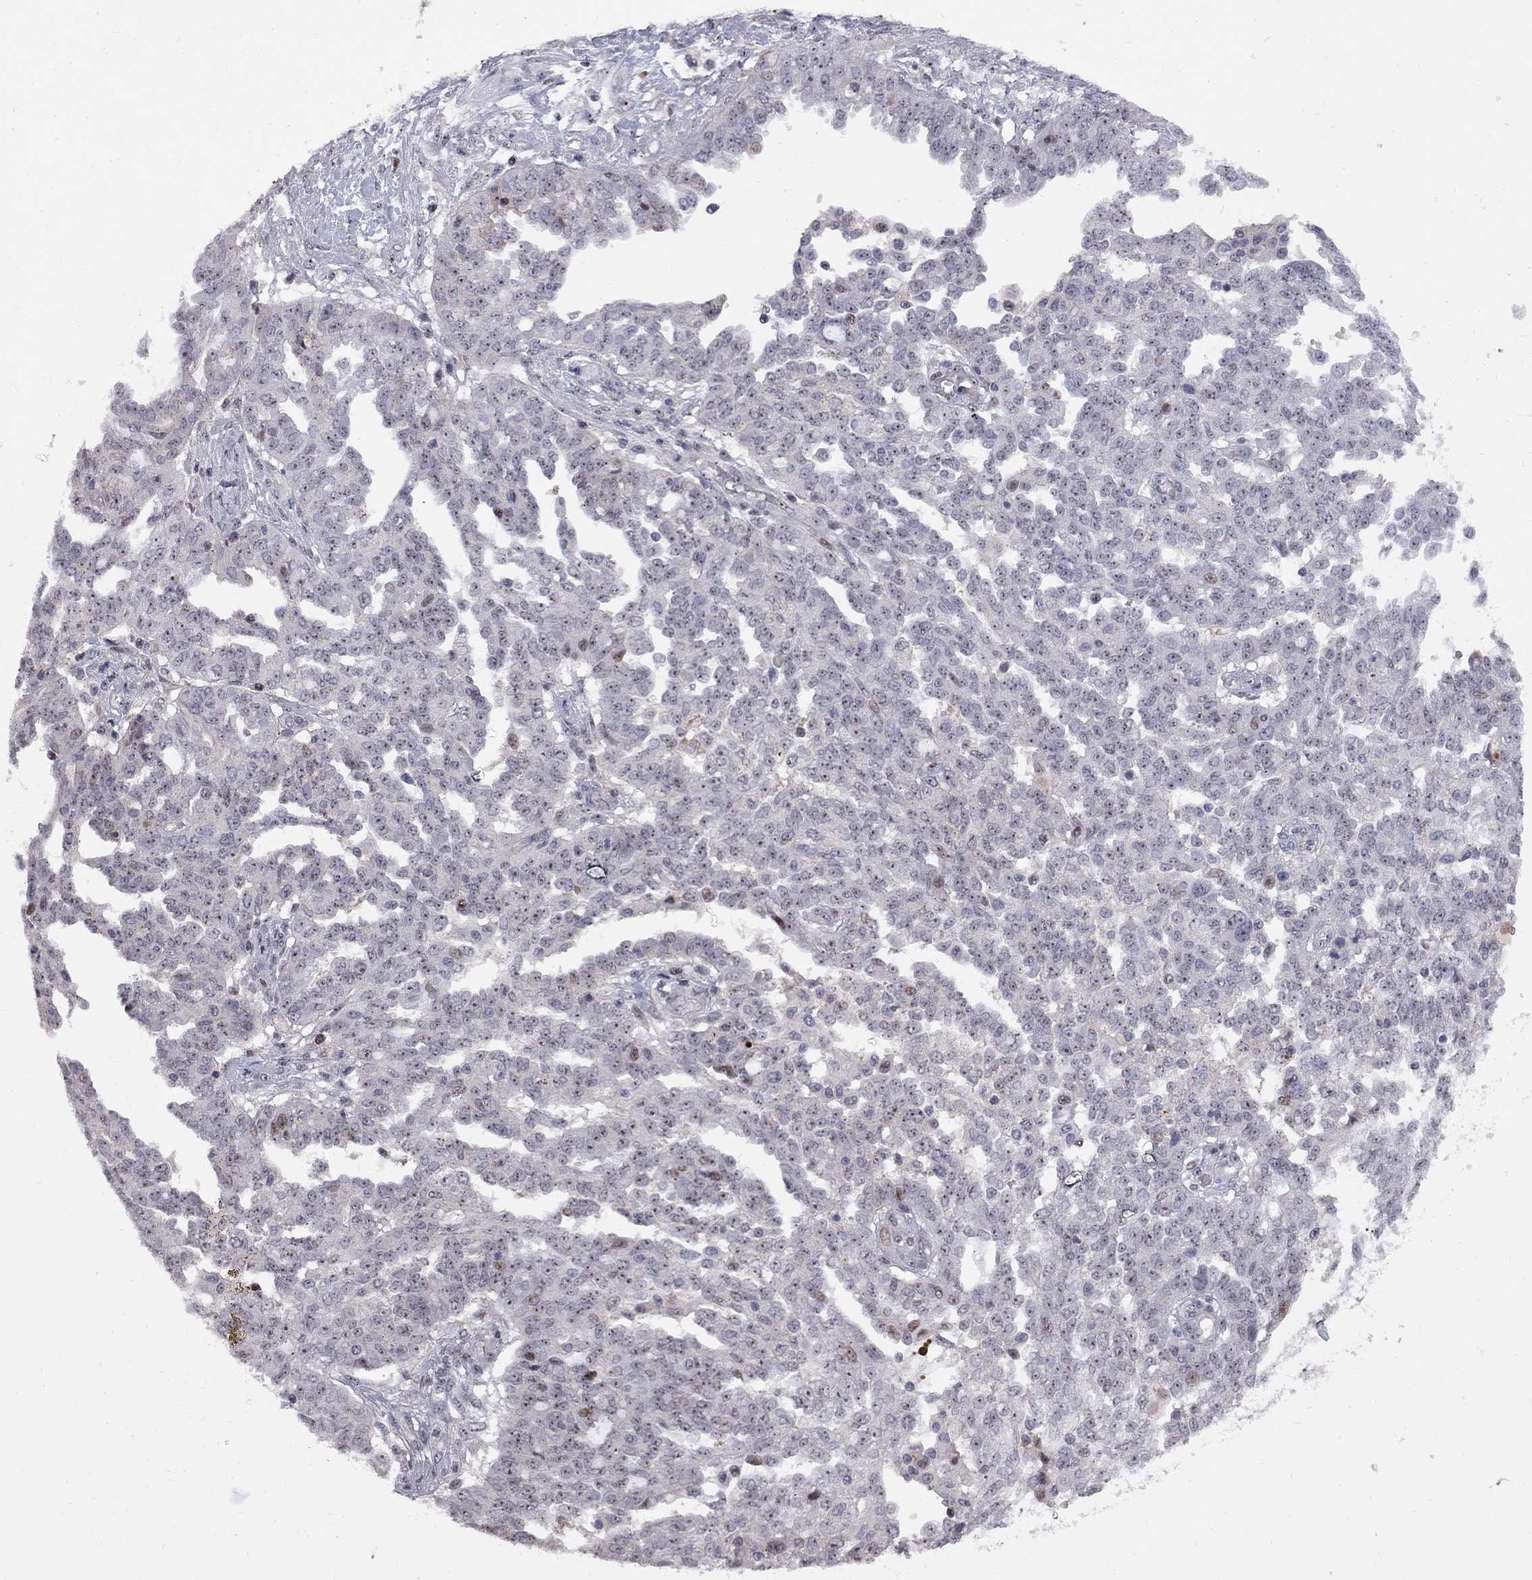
{"staining": {"intensity": "weak", "quantity": "<25%", "location": "nuclear"}, "tissue": "ovarian cancer", "cell_type": "Tumor cells", "image_type": "cancer", "snomed": [{"axis": "morphology", "description": "Cystadenocarcinoma, serous, NOS"}, {"axis": "topography", "description": "Ovary"}], "caption": "IHC image of ovarian cancer (serous cystadenocarcinoma) stained for a protein (brown), which exhibits no staining in tumor cells.", "gene": "DHX33", "patient": {"sex": "female", "age": 67}}